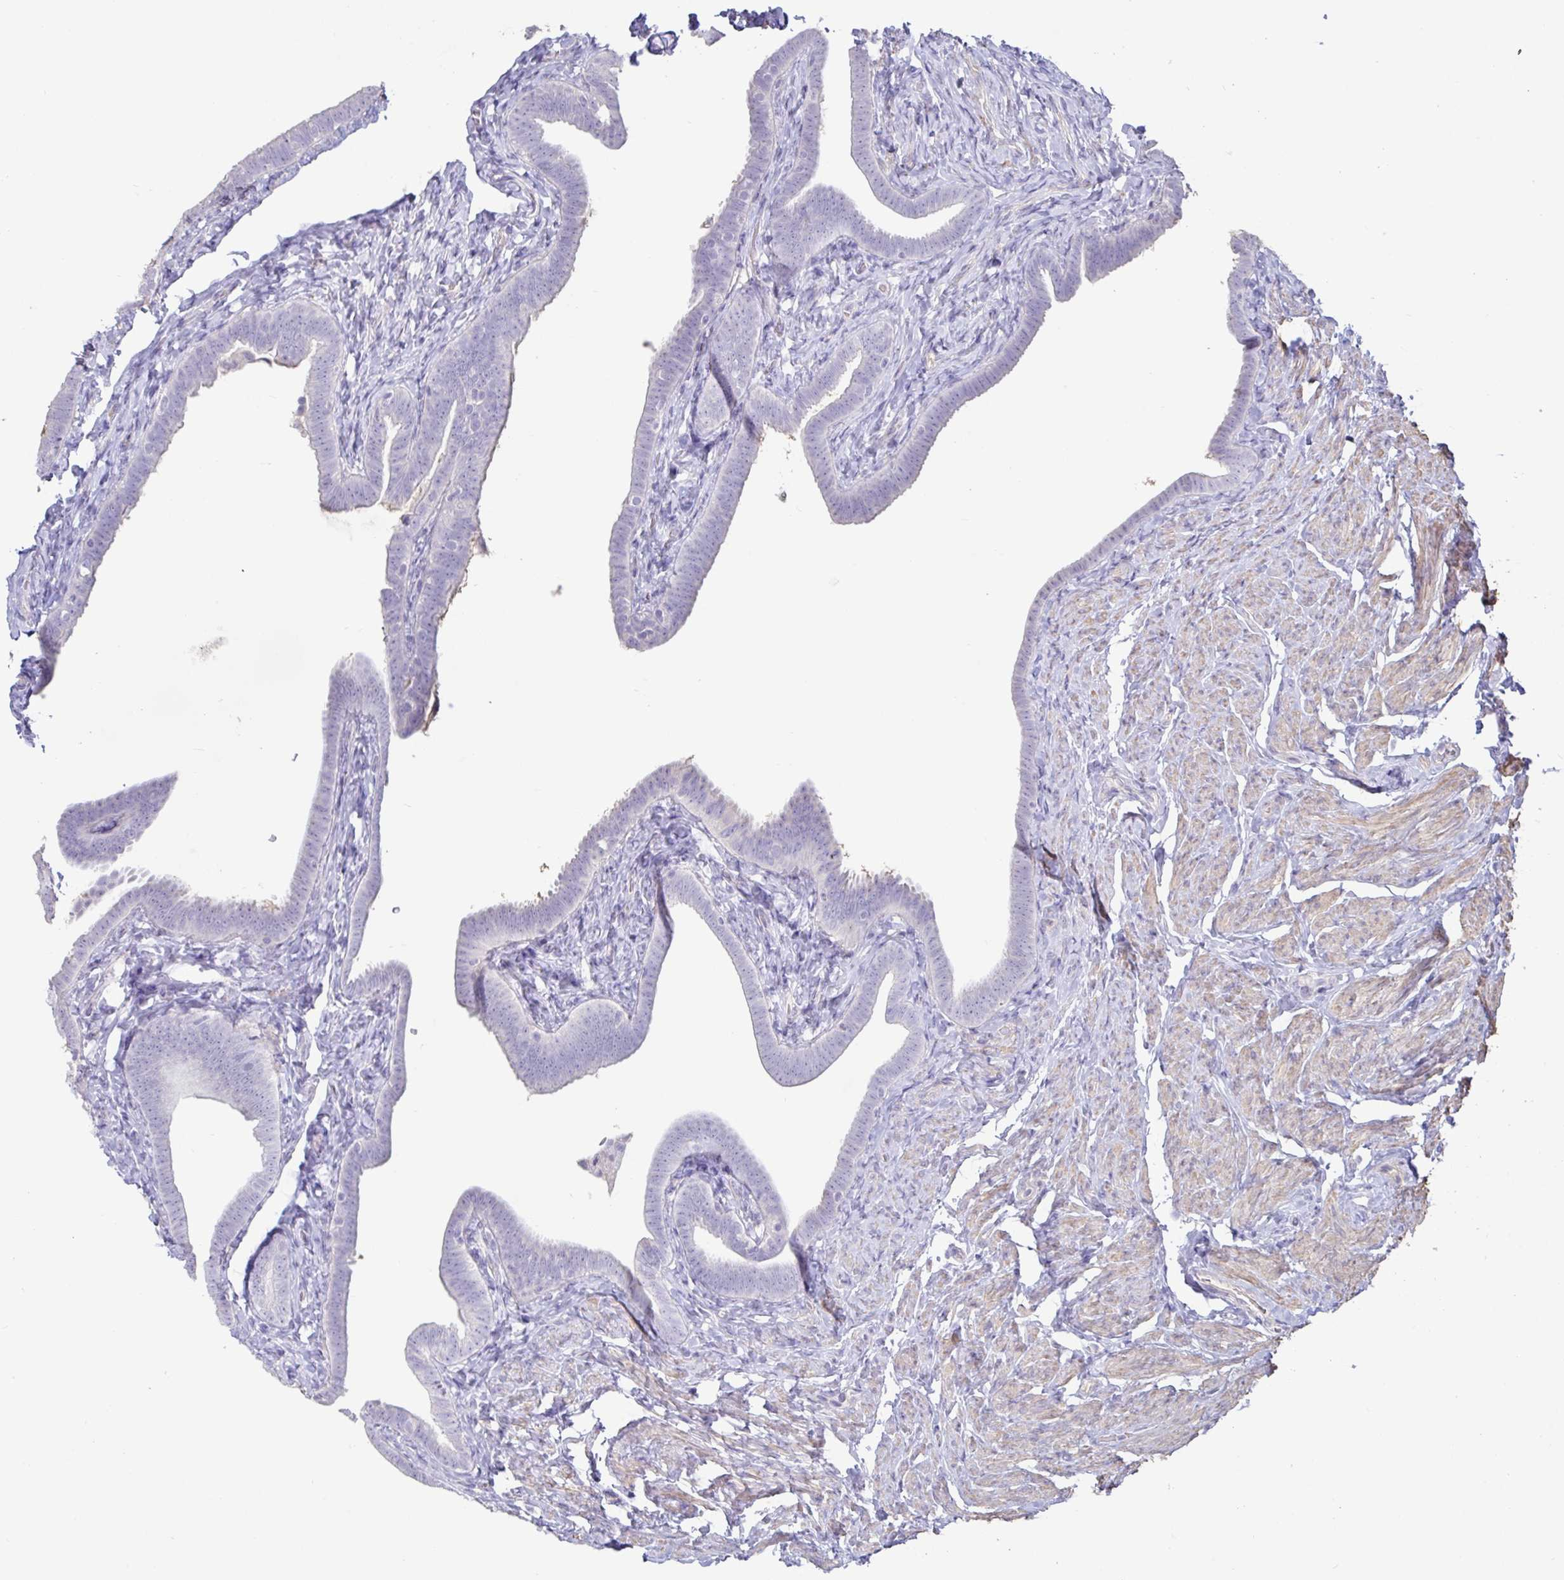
{"staining": {"intensity": "negative", "quantity": "none", "location": "none"}, "tissue": "fallopian tube", "cell_type": "Glandular cells", "image_type": "normal", "snomed": [{"axis": "morphology", "description": "Normal tissue, NOS"}, {"axis": "topography", "description": "Fallopian tube"}], "caption": "Immunohistochemistry of unremarkable human fallopian tube exhibits no positivity in glandular cells.", "gene": "PYGM", "patient": {"sex": "female", "age": 69}}